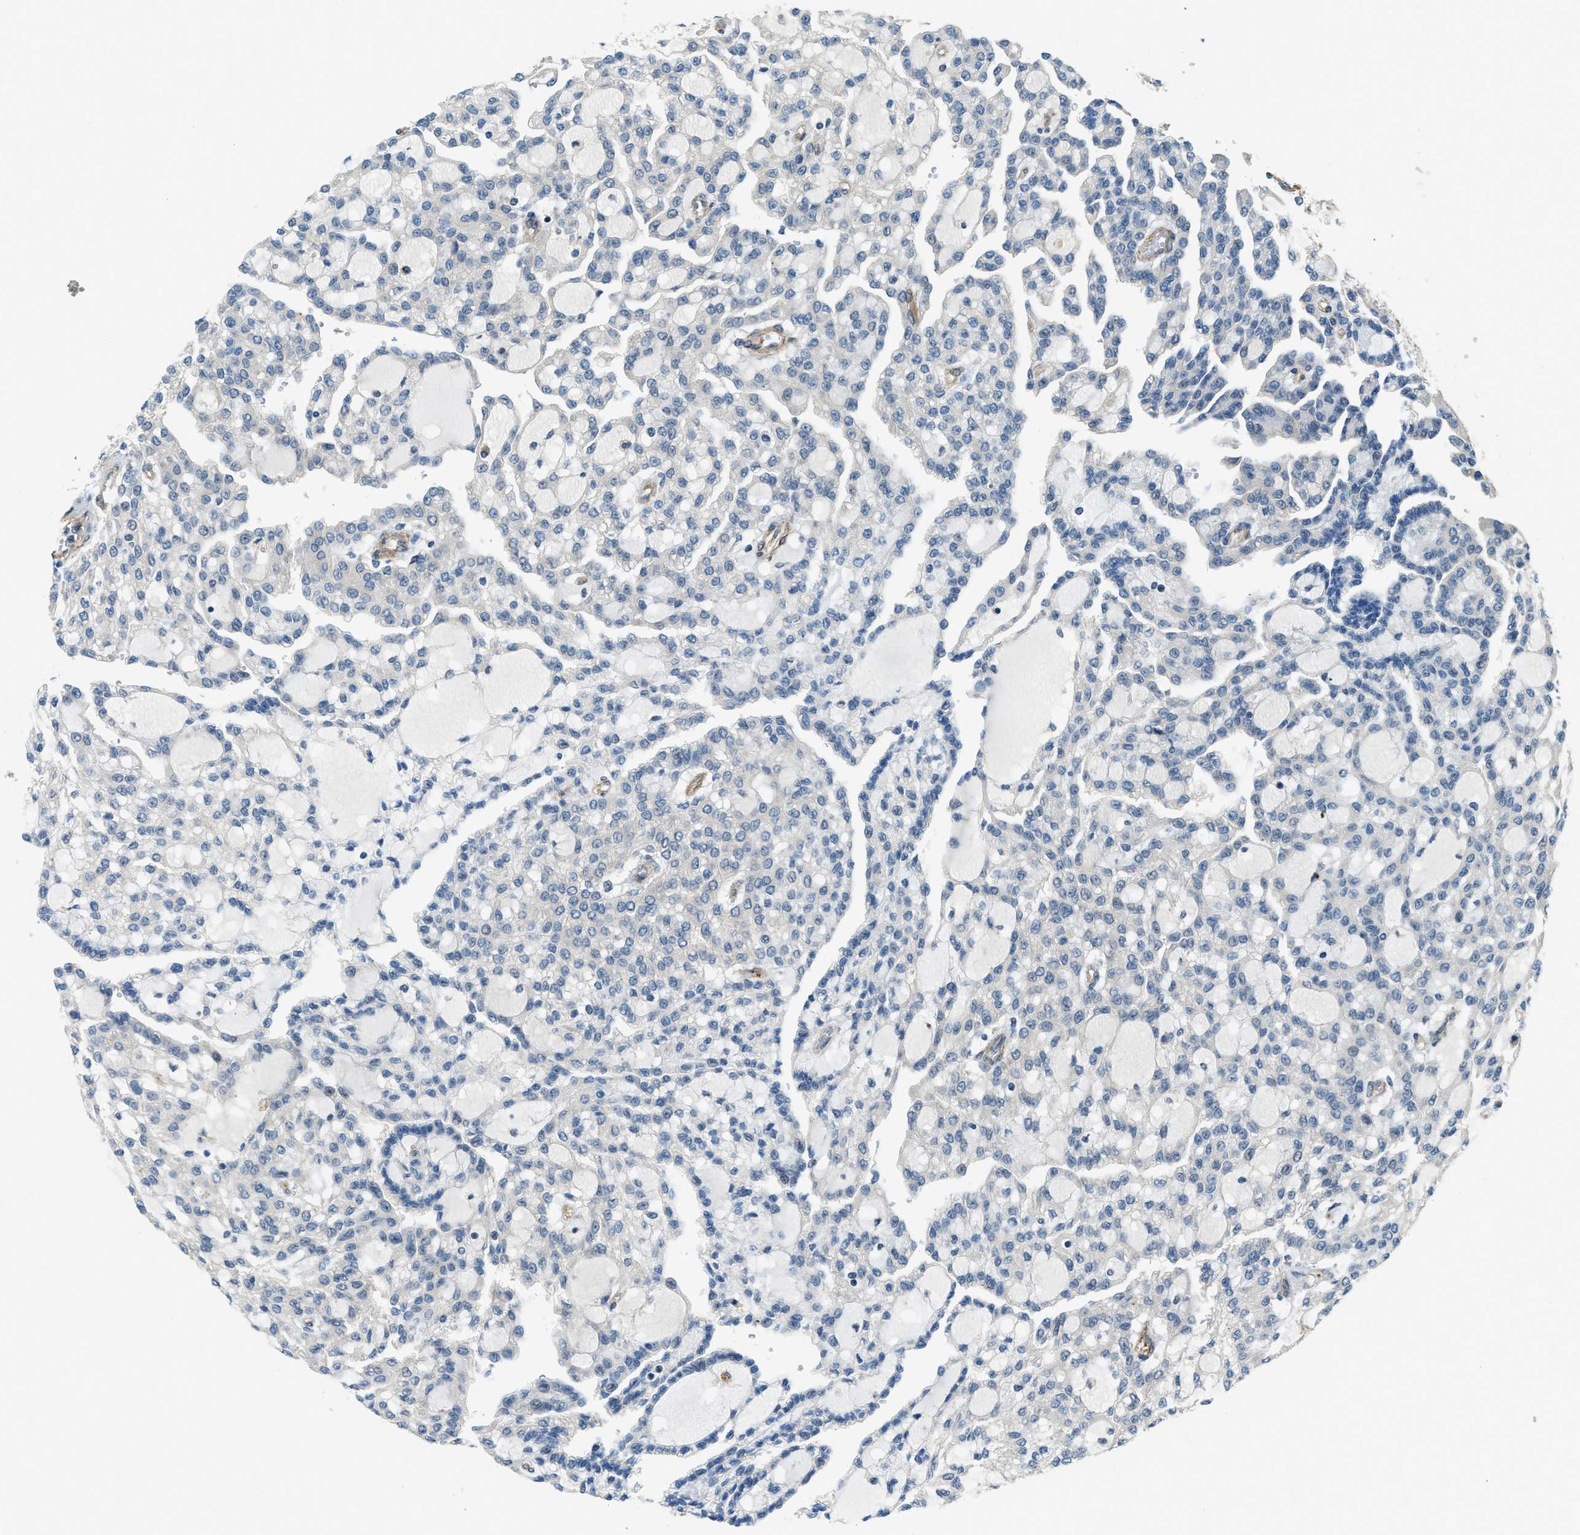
{"staining": {"intensity": "negative", "quantity": "none", "location": "none"}, "tissue": "renal cancer", "cell_type": "Tumor cells", "image_type": "cancer", "snomed": [{"axis": "morphology", "description": "Adenocarcinoma, NOS"}, {"axis": "topography", "description": "Kidney"}], "caption": "Renal adenocarcinoma was stained to show a protein in brown. There is no significant staining in tumor cells.", "gene": "CGN", "patient": {"sex": "male", "age": 63}}